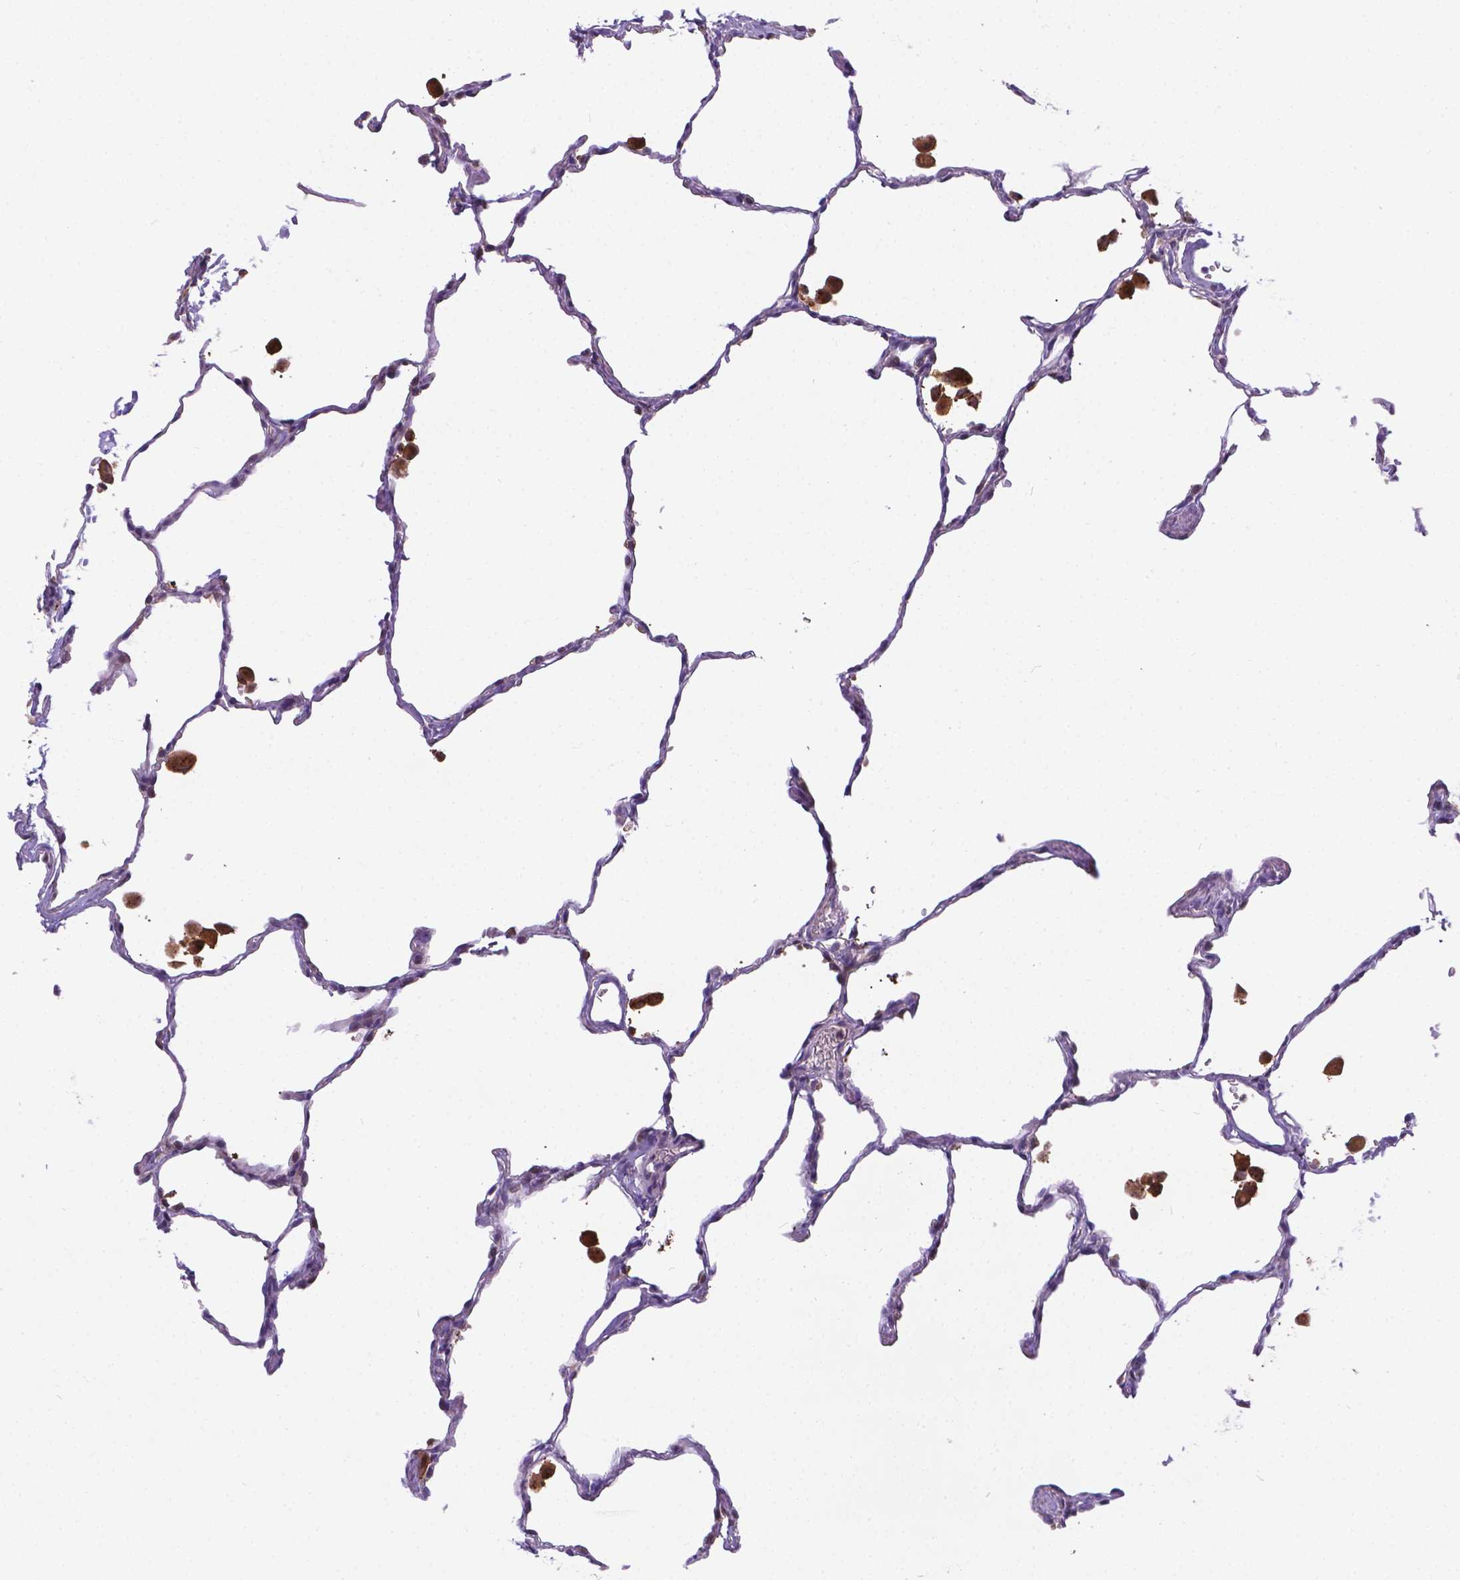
{"staining": {"intensity": "negative", "quantity": "none", "location": "none"}, "tissue": "lung", "cell_type": "Alveolar cells", "image_type": "normal", "snomed": [{"axis": "morphology", "description": "Normal tissue, NOS"}, {"axis": "topography", "description": "Lung"}], "caption": "Immunohistochemistry histopathology image of unremarkable lung: human lung stained with DAB (3,3'-diaminobenzidine) shows no significant protein staining in alveolar cells.", "gene": "TM4SF18", "patient": {"sex": "female", "age": 47}}